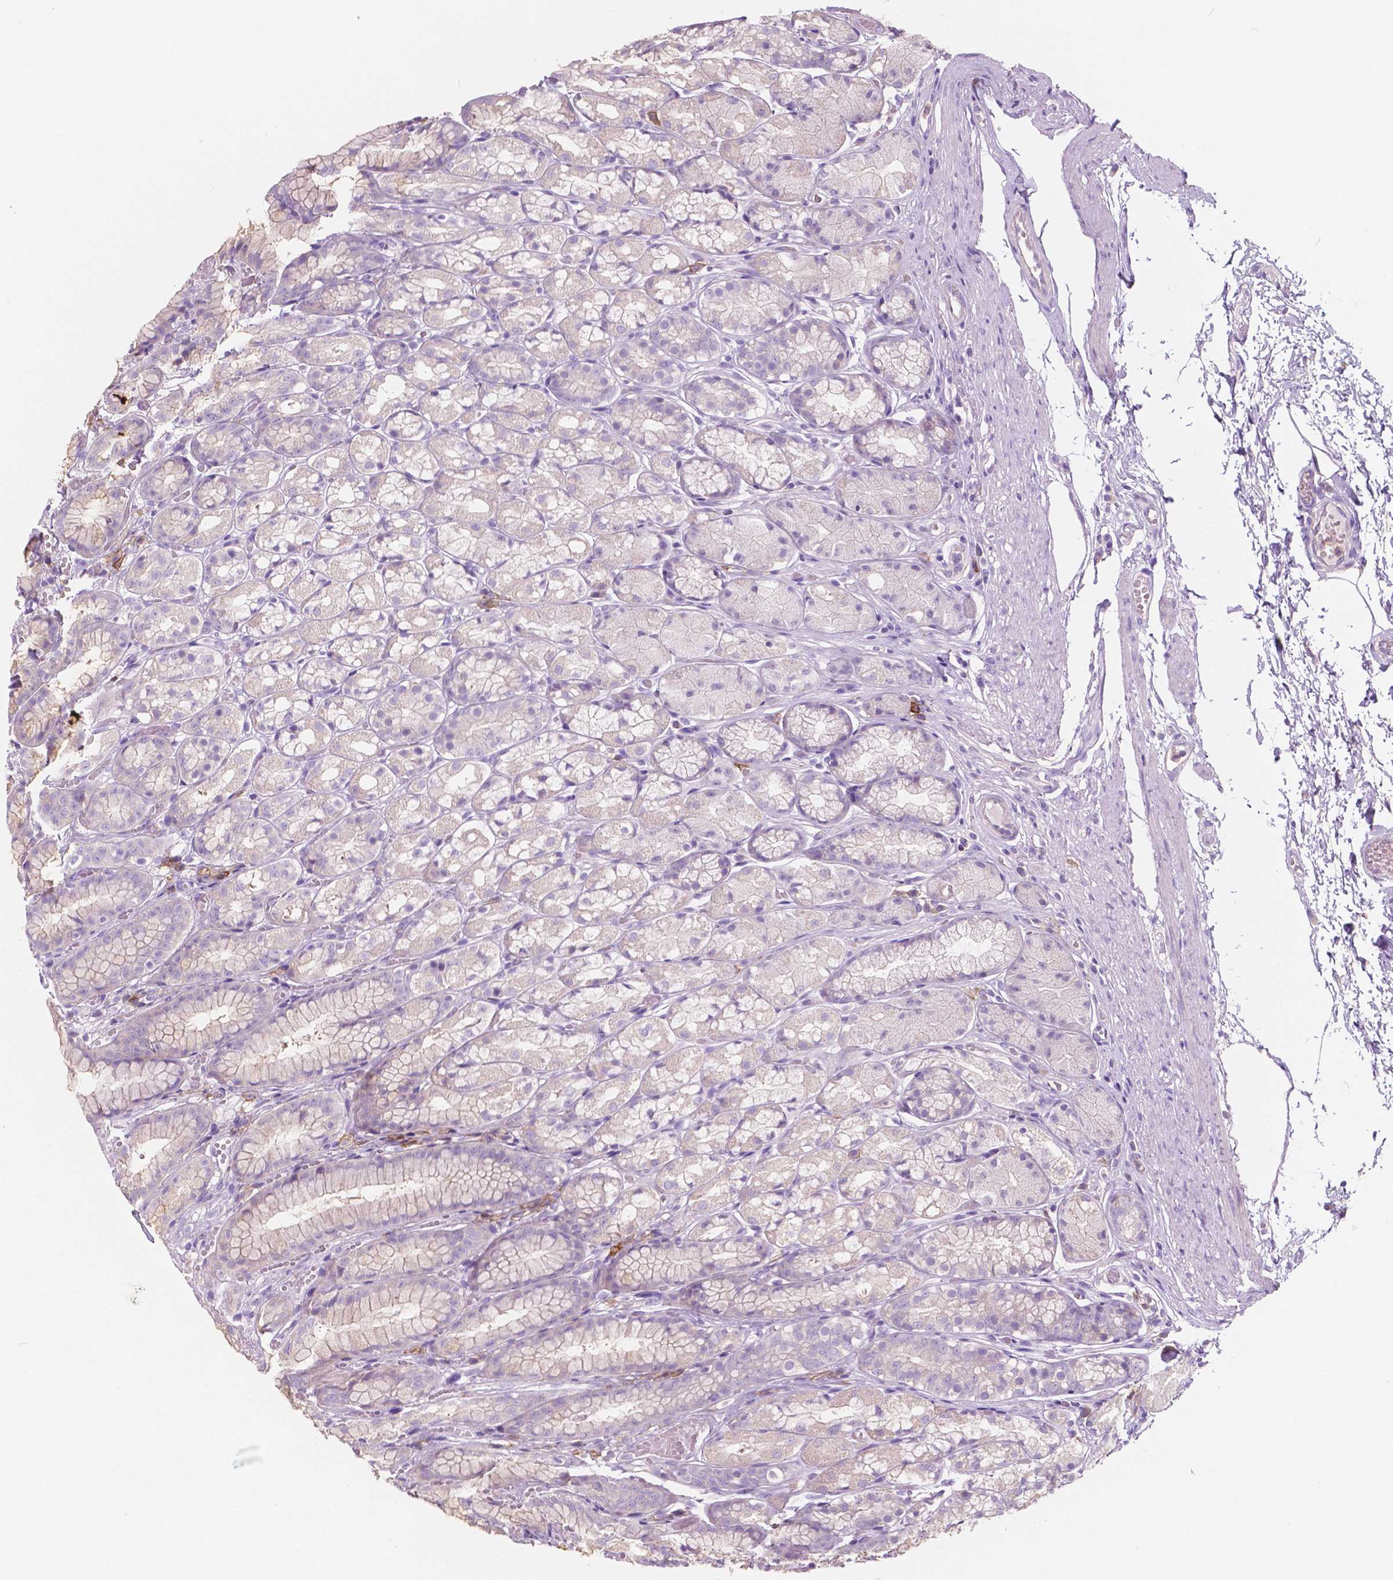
{"staining": {"intensity": "negative", "quantity": "none", "location": "none"}, "tissue": "stomach", "cell_type": "Glandular cells", "image_type": "normal", "snomed": [{"axis": "morphology", "description": "Normal tissue, NOS"}, {"axis": "topography", "description": "Stomach"}], "caption": "High magnification brightfield microscopy of benign stomach stained with DAB (3,3'-diaminobenzidine) (brown) and counterstained with hematoxylin (blue): glandular cells show no significant positivity.", "gene": "SEMA4A", "patient": {"sex": "male", "age": 70}}